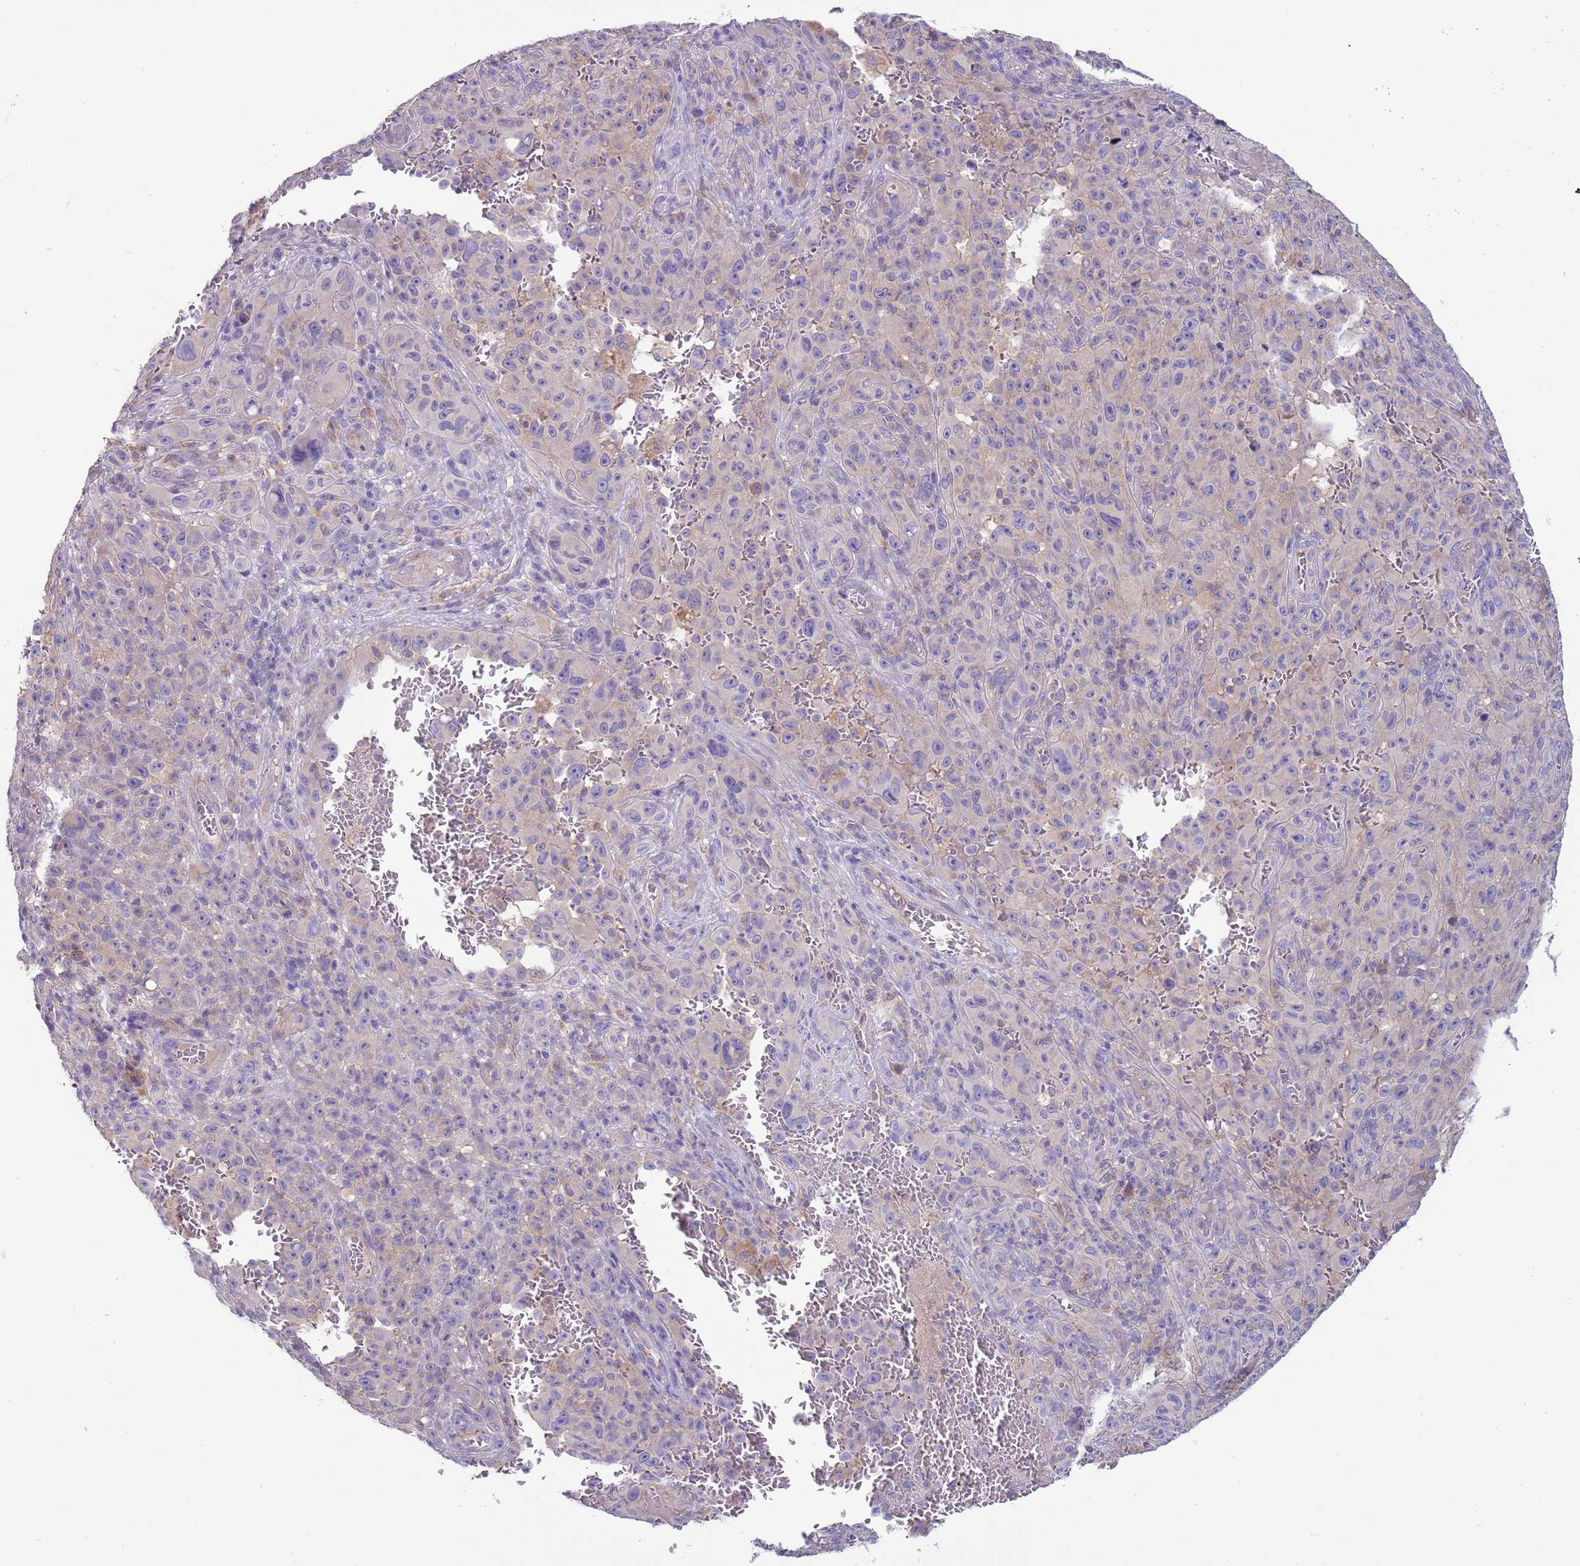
{"staining": {"intensity": "negative", "quantity": "none", "location": "none"}, "tissue": "melanoma", "cell_type": "Tumor cells", "image_type": "cancer", "snomed": [{"axis": "morphology", "description": "Malignant melanoma, NOS"}, {"axis": "topography", "description": "Skin"}], "caption": "DAB (3,3'-diaminobenzidine) immunohistochemical staining of human melanoma demonstrates no significant staining in tumor cells. Brightfield microscopy of IHC stained with DAB (3,3'-diaminobenzidine) (brown) and hematoxylin (blue), captured at high magnification.", "gene": "UQCRQ", "patient": {"sex": "female", "age": 82}}